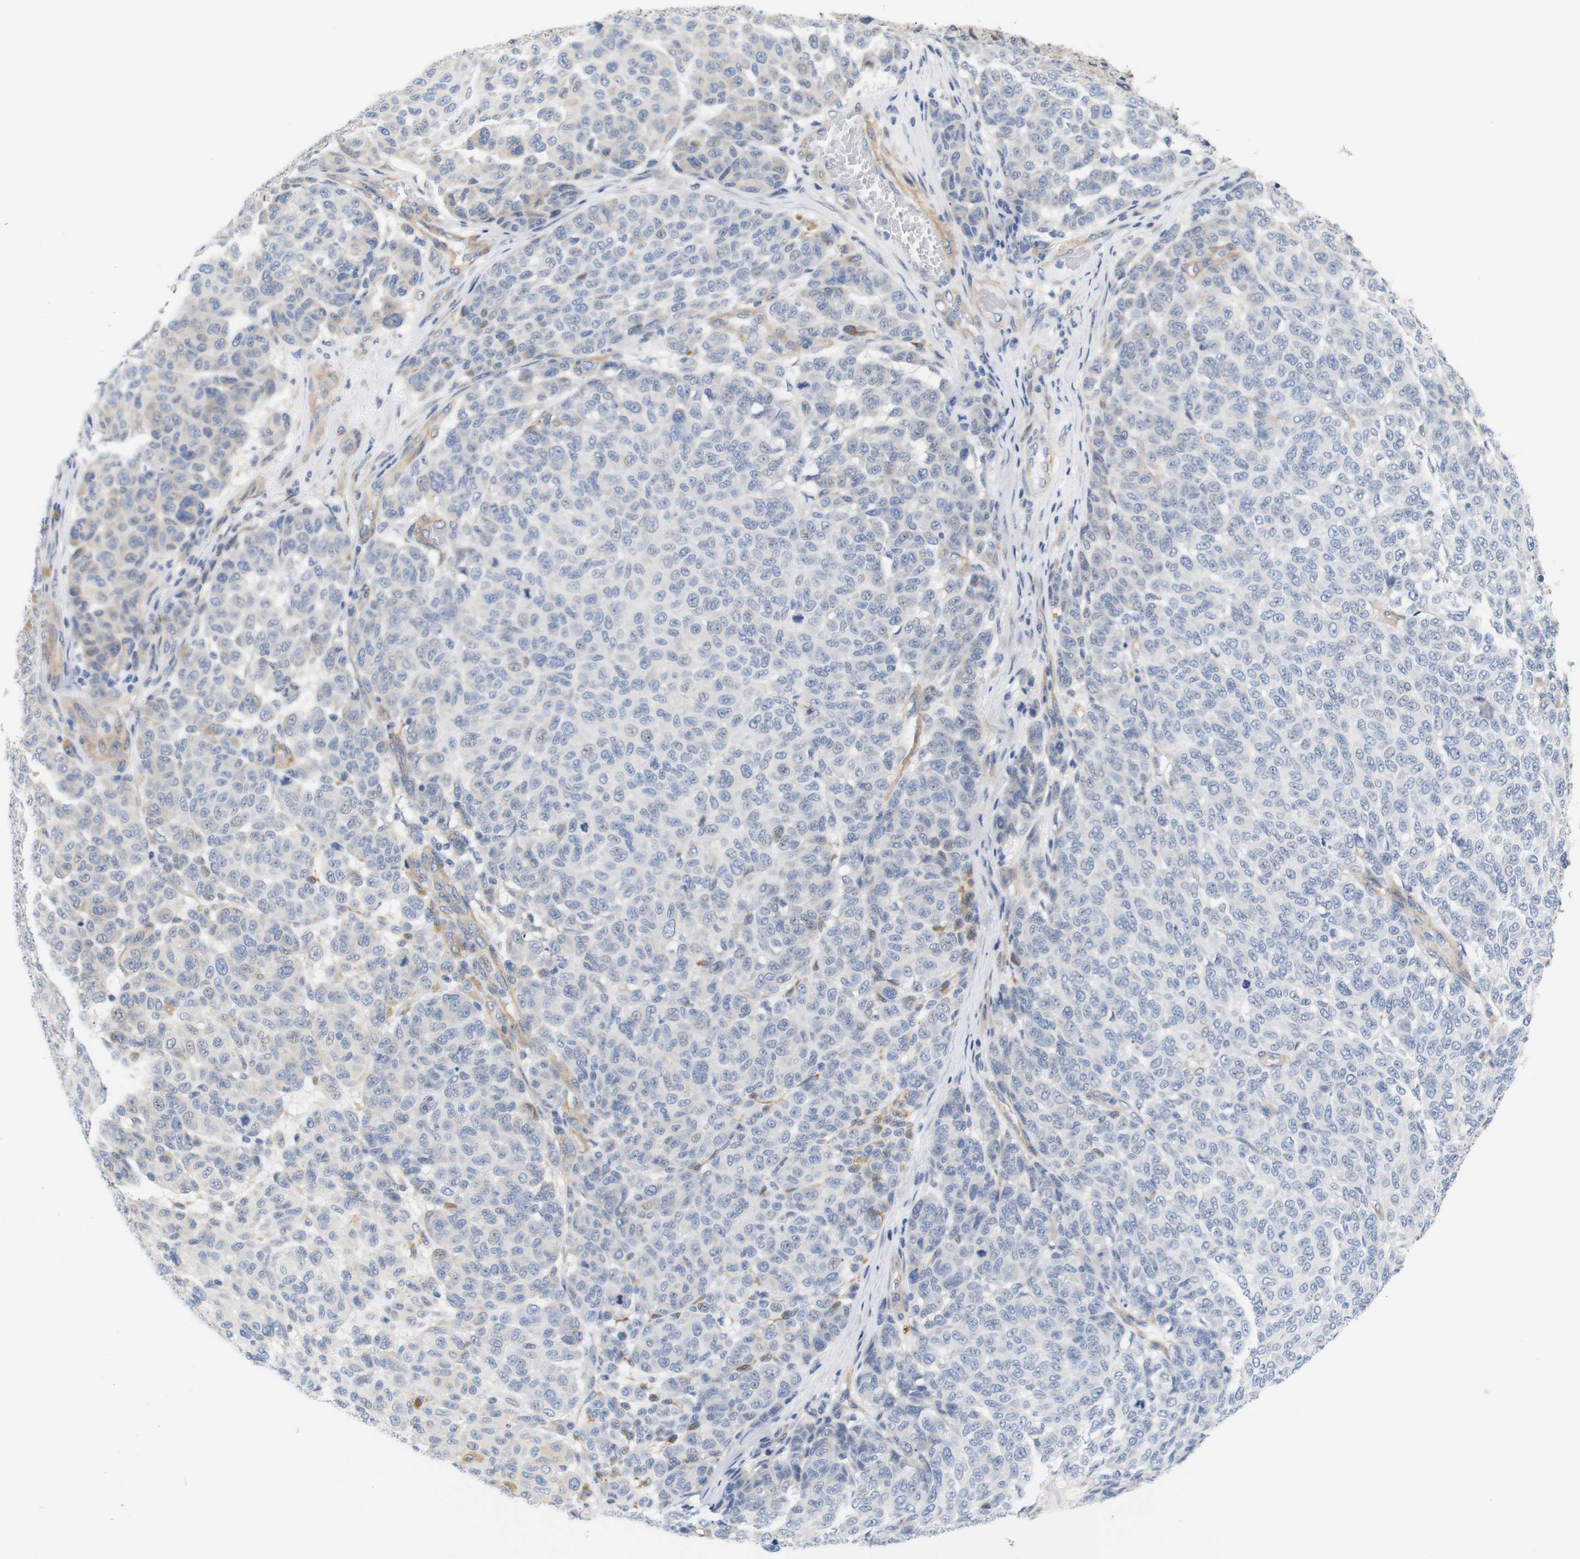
{"staining": {"intensity": "moderate", "quantity": "<25%", "location": "cytoplasmic/membranous"}, "tissue": "melanoma", "cell_type": "Tumor cells", "image_type": "cancer", "snomed": [{"axis": "morphology", "description": "Malignant melanoma, NOS"}, {"axis": "topography", "description": "Skin"}], "caption": "The immunohistochemical stain shows moderate cytoplasmic/membranous expression in tumor cells of malignant melanoma tissue. Ihc stains the protein in brown and the nuclei are stained blue.", "gene": "STMN3", "patient": {"sex": "male", "age": 59}}